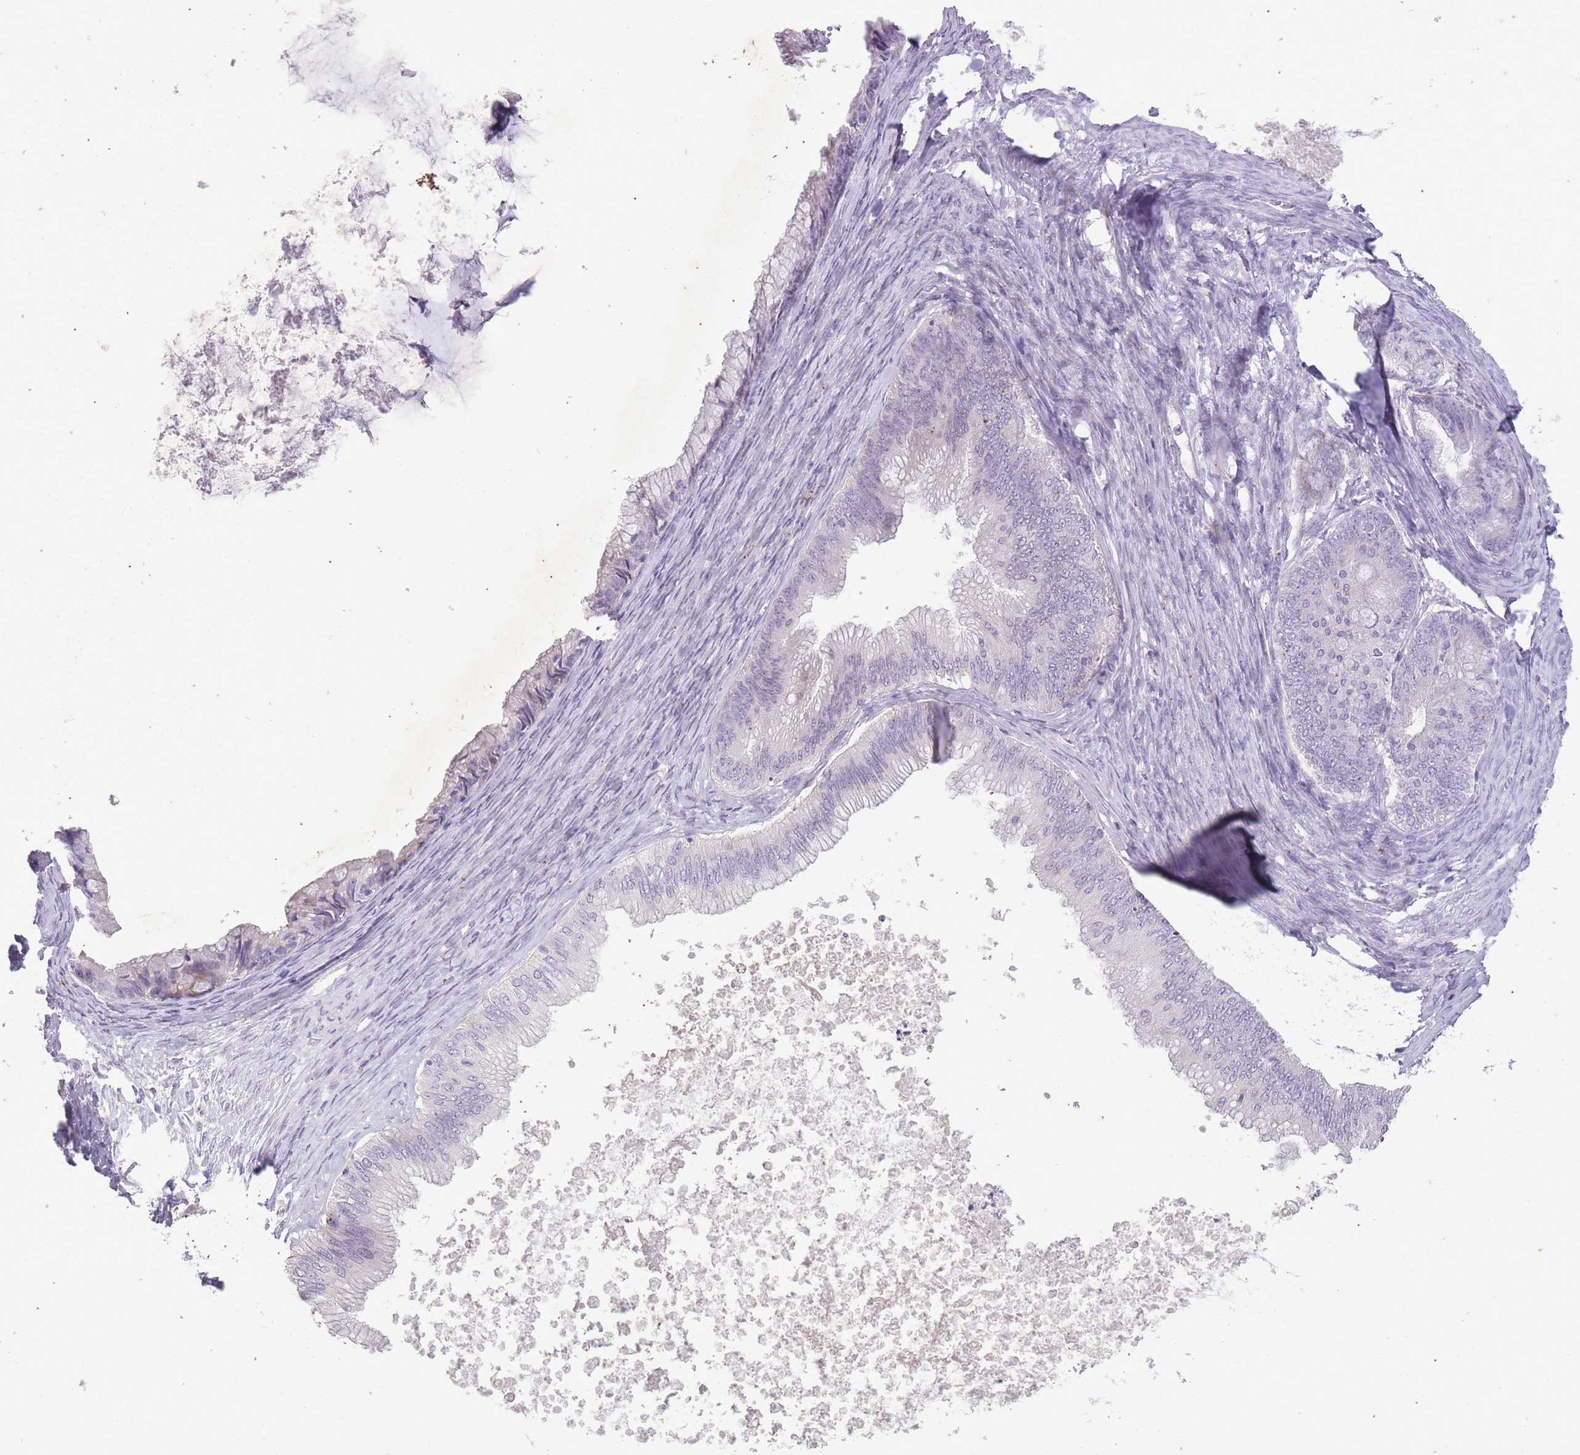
{"staining": {"intensity": "negative", "quantity": "none", "location": "none"}, "tissue": "ovarian cancer", "cell_type": "Tumor cells", "image_type": "cancer", "snomed": [{"axis": "morphology", "description": "Cystadenocarcinoma, mucinous, NOS"}, {"axis": "topography", "description": "Ovary"}], "caption": "Immunohistochemistry image of neoplastic tissue: human ovarian cancer stained with DAB shows no significant protein staining in tumor cells.", "gene": "CNTNAP3", "patient": {"sex": "female", "age": 35}}